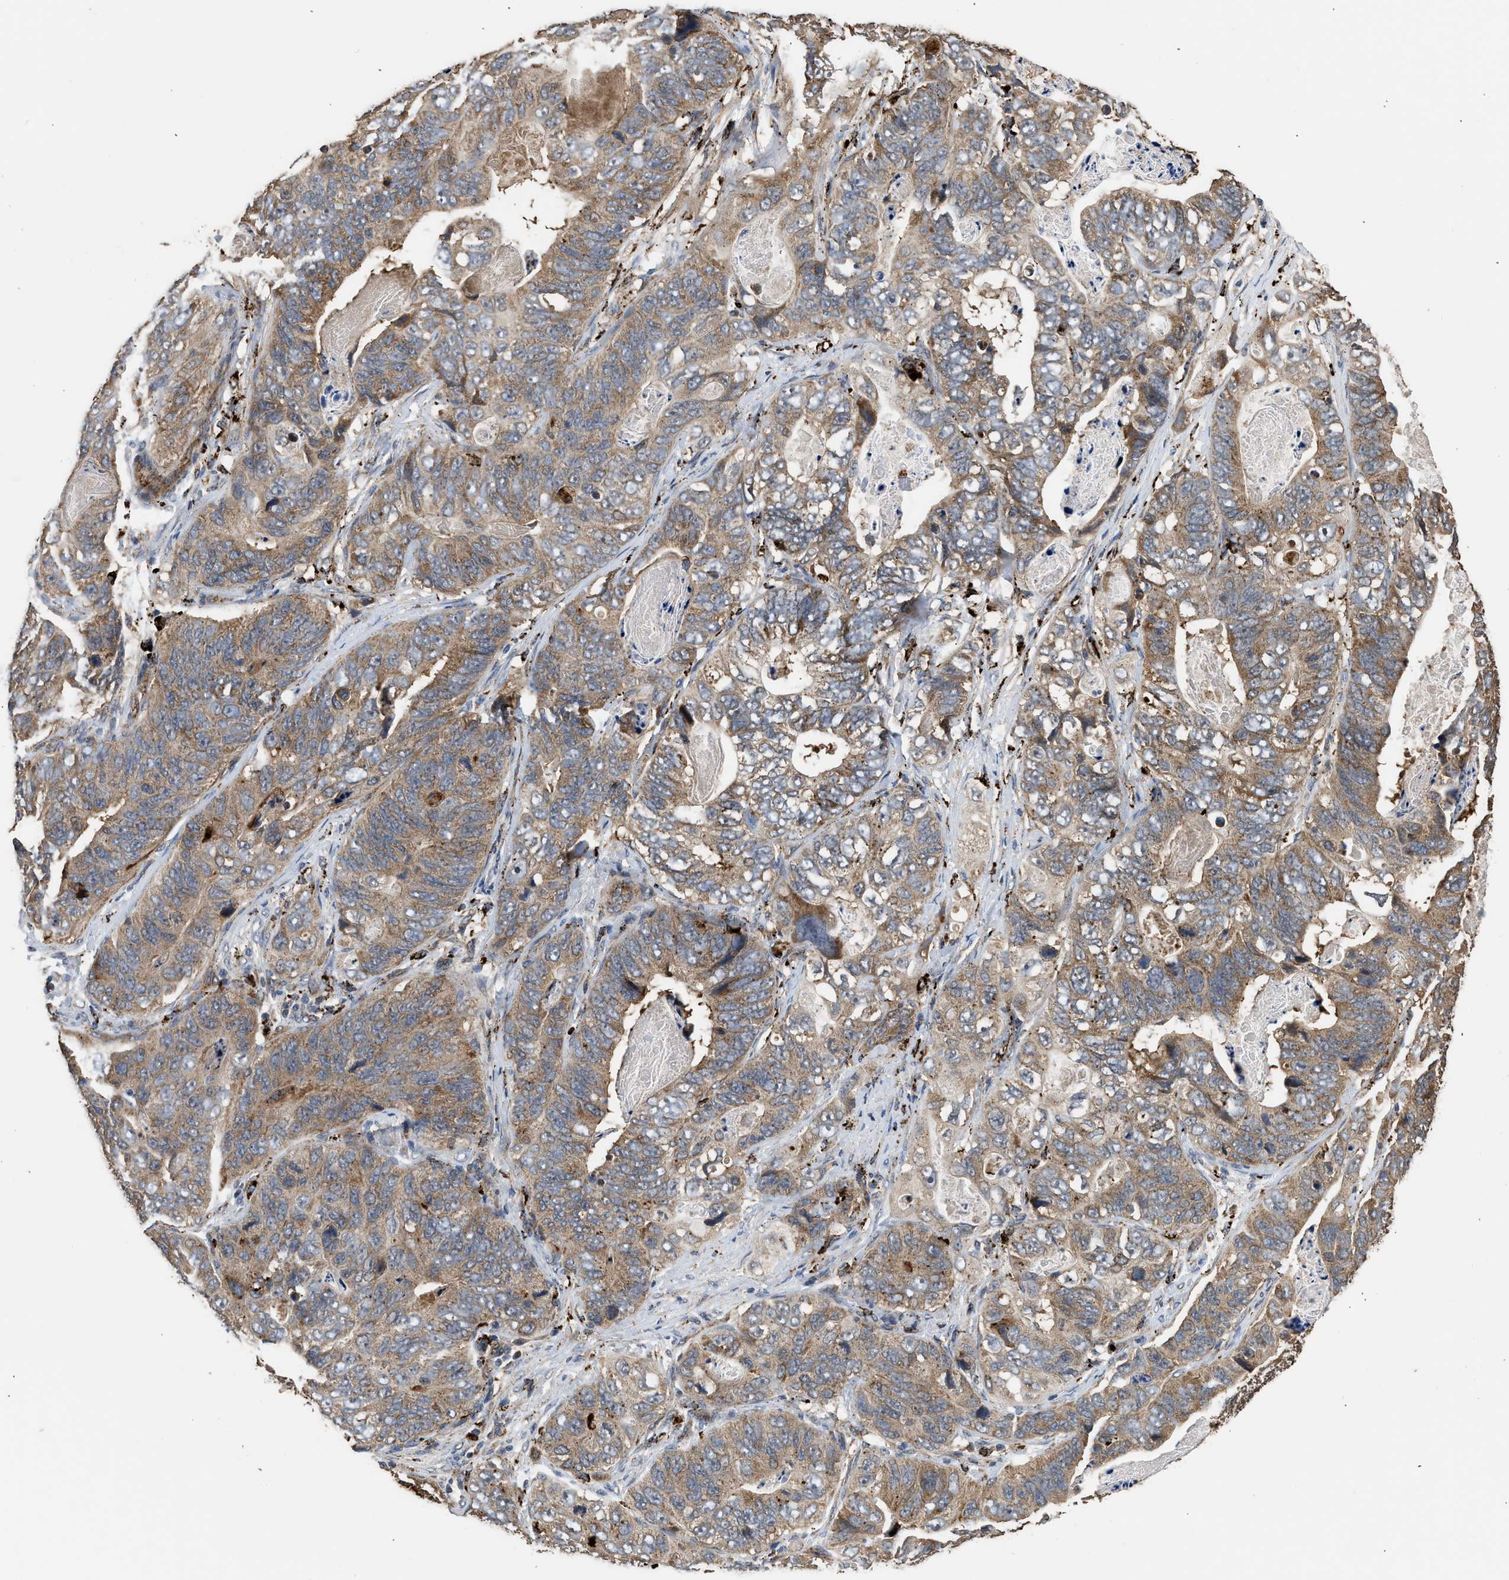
{"staining": {"intensity": "weak", "quantity": ">75%", "location": "cytoplasmic/membranous"}, "tissue": "stomach cancer", "cell_type": "Tumor cells", "image_type": "cancer", "snomed": [{"axis": "morphology", "description": "Adenocarcinoma, NOS"}, {"axis": "topography", "description": "Stomach"}], "caption": "A photomicrograph of human stomach cancer stained for a protein reveals weak cytoplasmic/membranous brown staining in tumor cells. The protein is stained brown, and the nuclei are stained in blue (DAB (3,3'-diaminobenzidine) IHC with brightfield microscopy, high magnification).", "gene": "CTSV", "patient": {"sex": "female", "age": 89}}